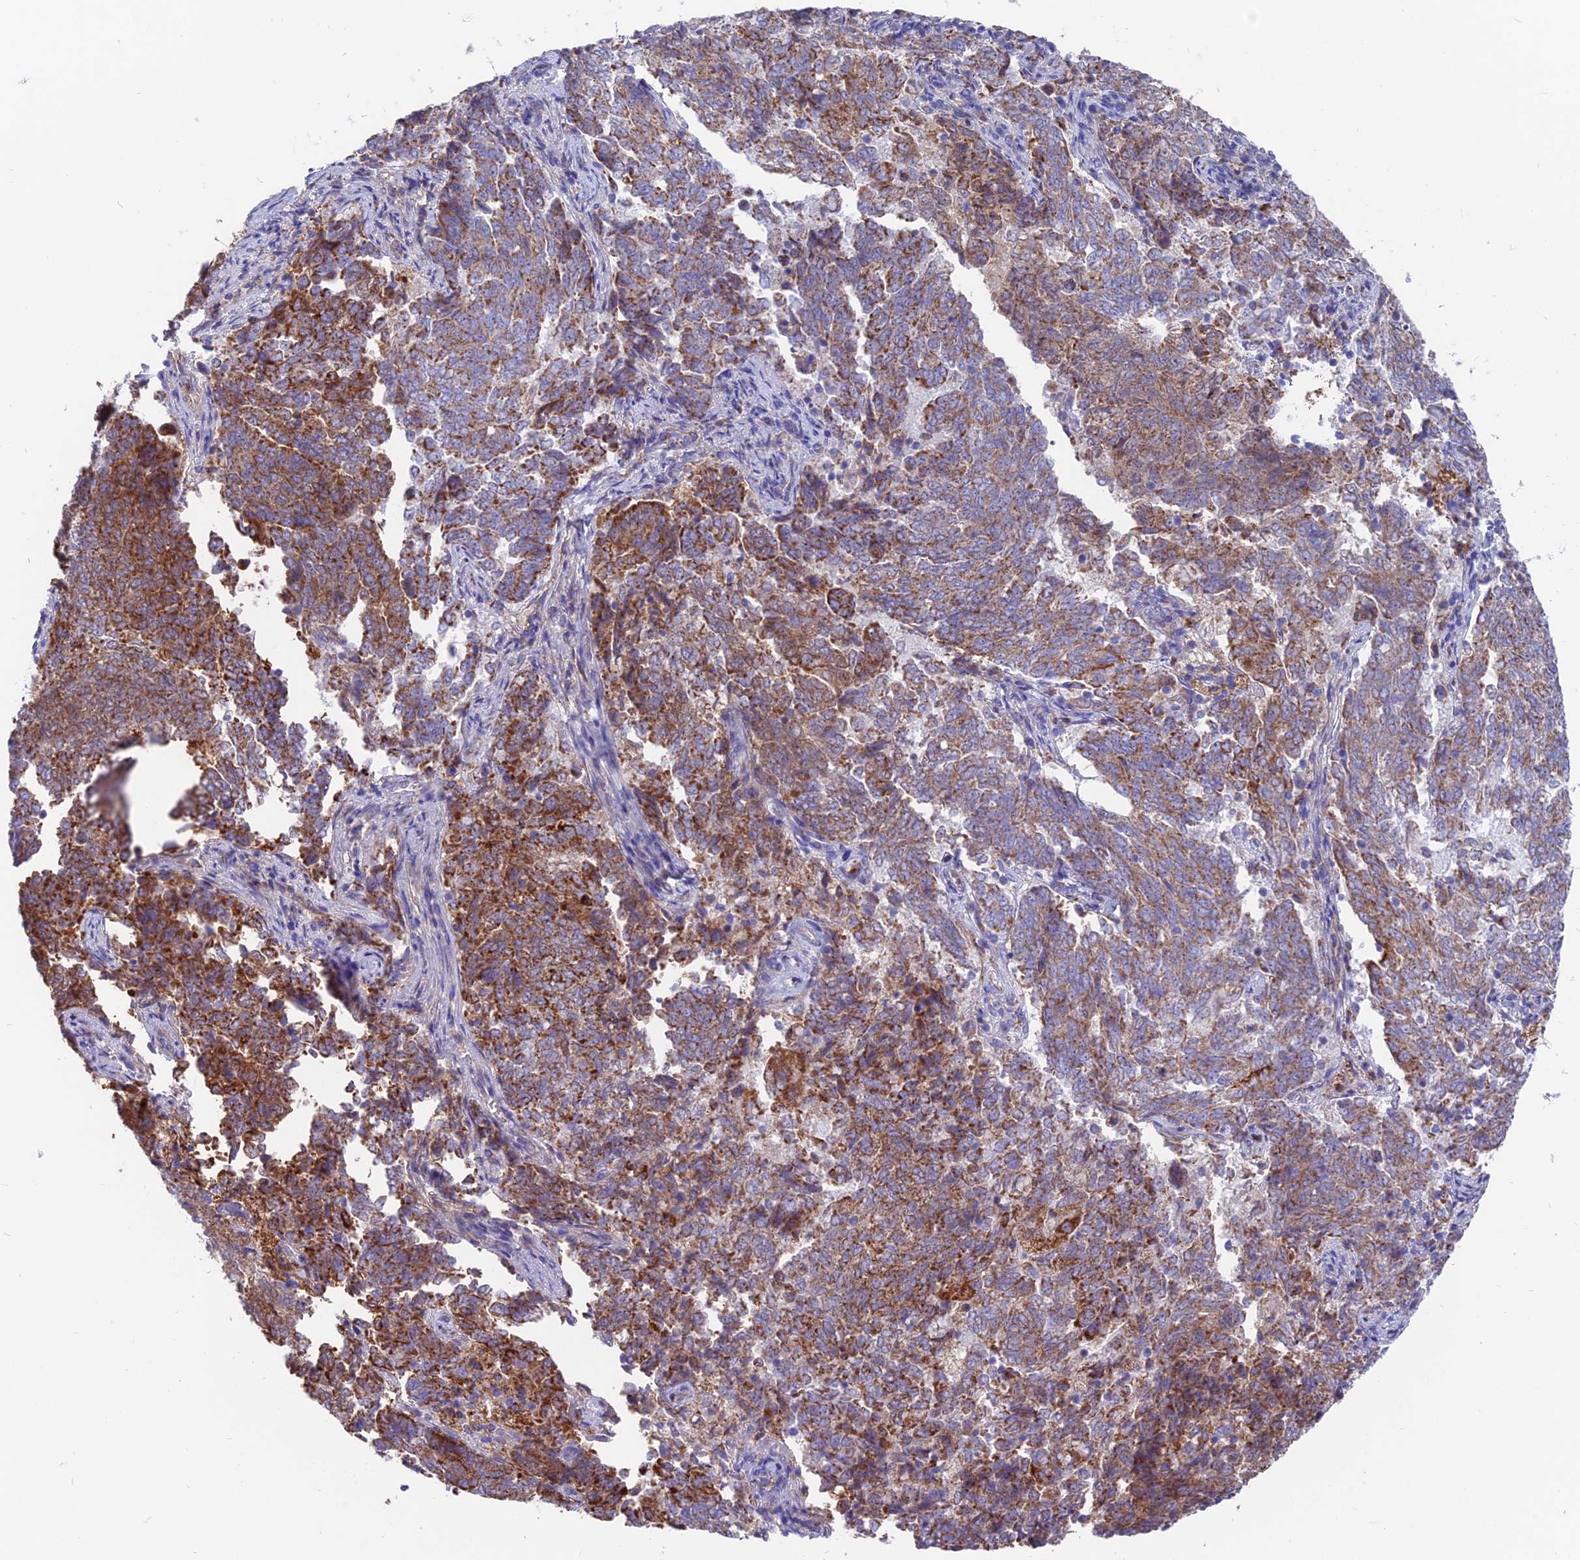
{"staining": {"intensity": "strong", "quantity": "25%-75%", "location": "cytoplasmic/membranous"}, "tissue": "endometrial cancer", "cell_type": "Tumor cells", "image_type": "cancer", "snomed": [{"axis": "morphology", "description": "Adenocarcinoma, NOS"}, {"axis": "topography", "description": "Endometrium"}], "caption": "Protein expression analysis of human endometrial cancer (adenocarcinoma) reveals strong cytoplasmic/membranous expression in approximately 25%-75% of tumor cells.", "gene": "TIGD6", "patient": {"sex": "female", "age": 80}}